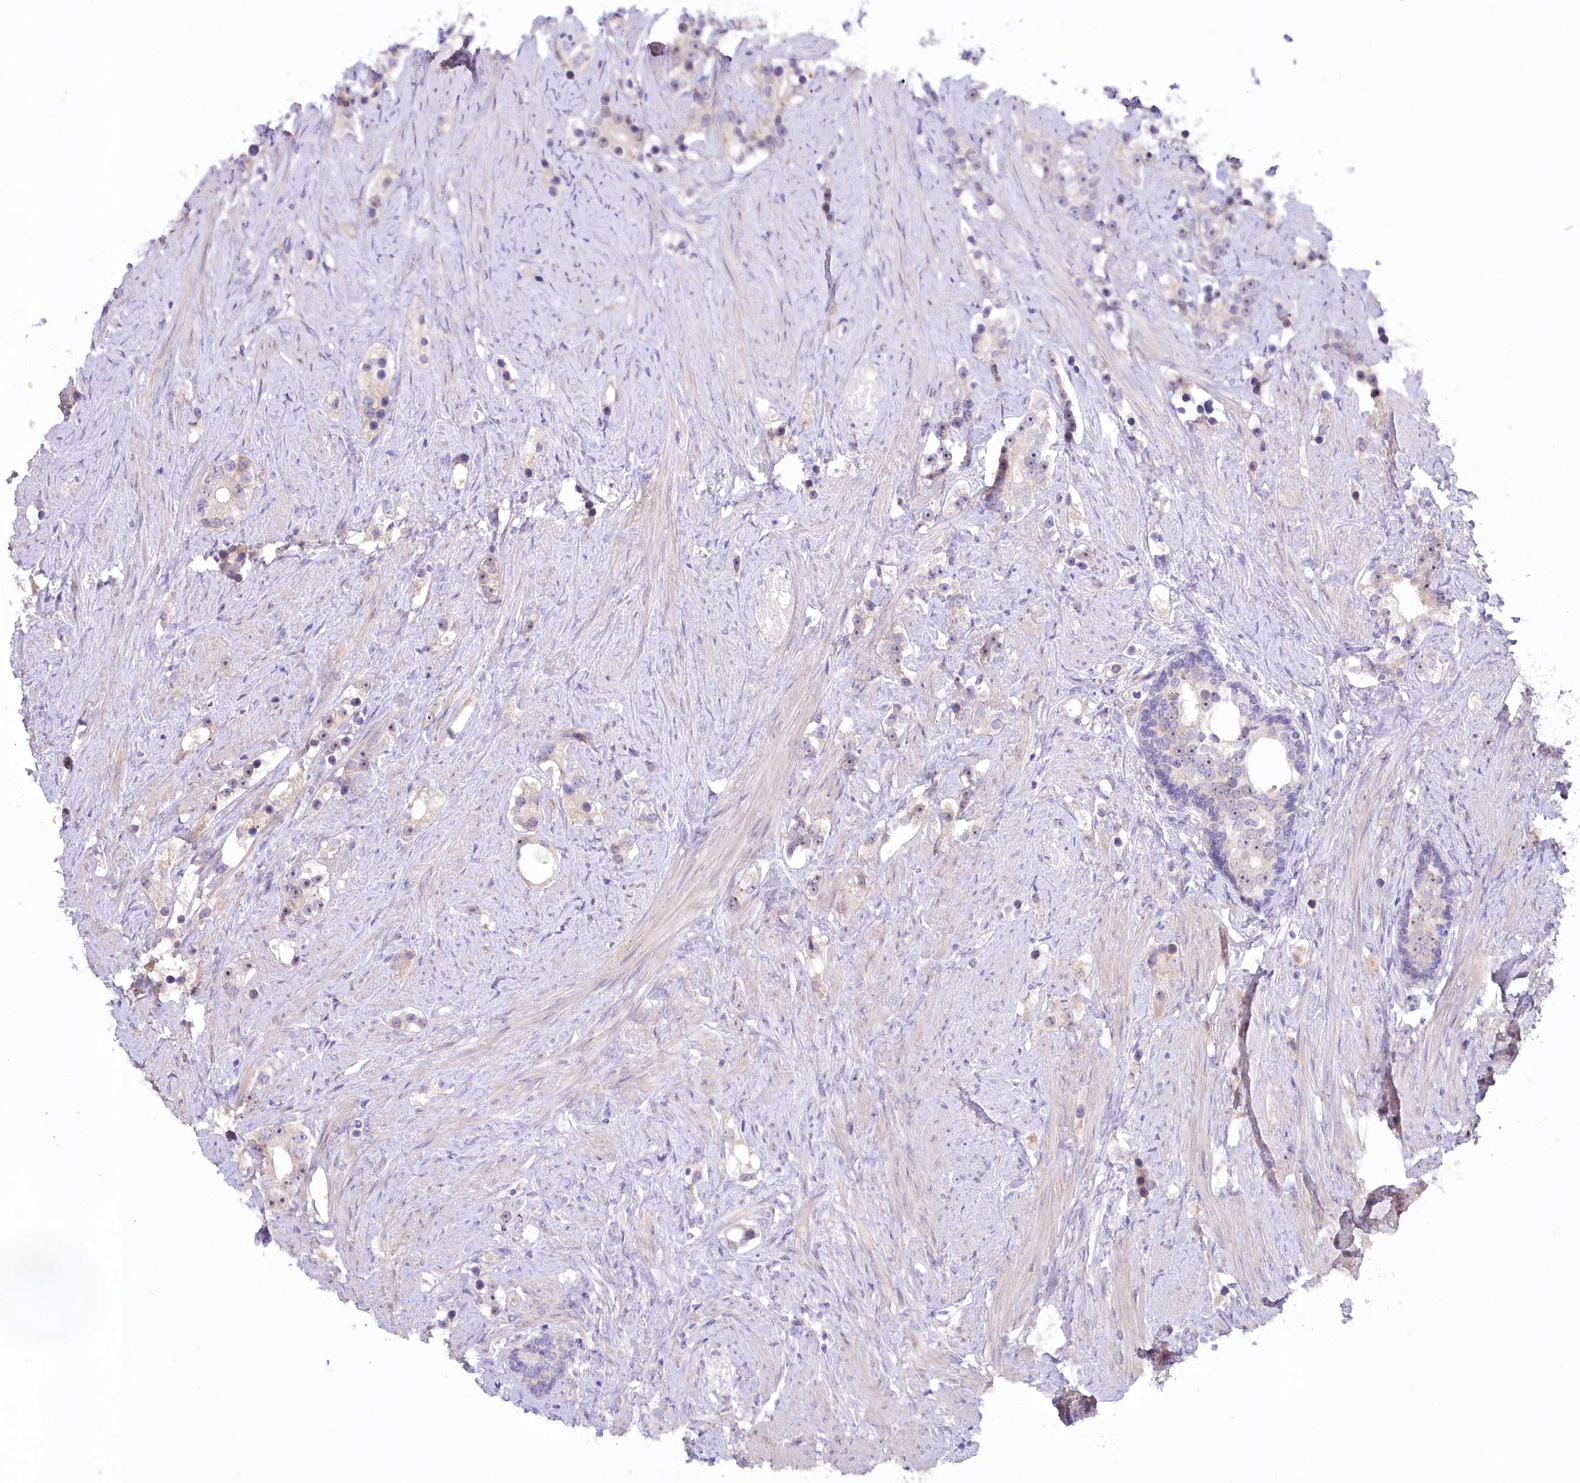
{"staining": {"intensity": "weak", "quantity": "25%-75%", "location": "cytoplasmic/membranous,nuclear"}, "tissue": "prostate cancer", "cell_type": "Tumor cells", "image_type": "cancer", "snomed": [{"axis": "morphology", "description": "Adenocarcinoma, High grade"}, {"axis": "topography", "description": "Prostate"}], "caption": "An immunohistochemistry photomicrograph of tumor tissue is shown. Protein staining in brown shows weak cytoplasmic/membranous and nuclear positivity in adenocarcinoma (high-grade) (prostate) within tumor cells.", "gene": "MYOZ1", "patient": {"sex": "male", "age": 63}}